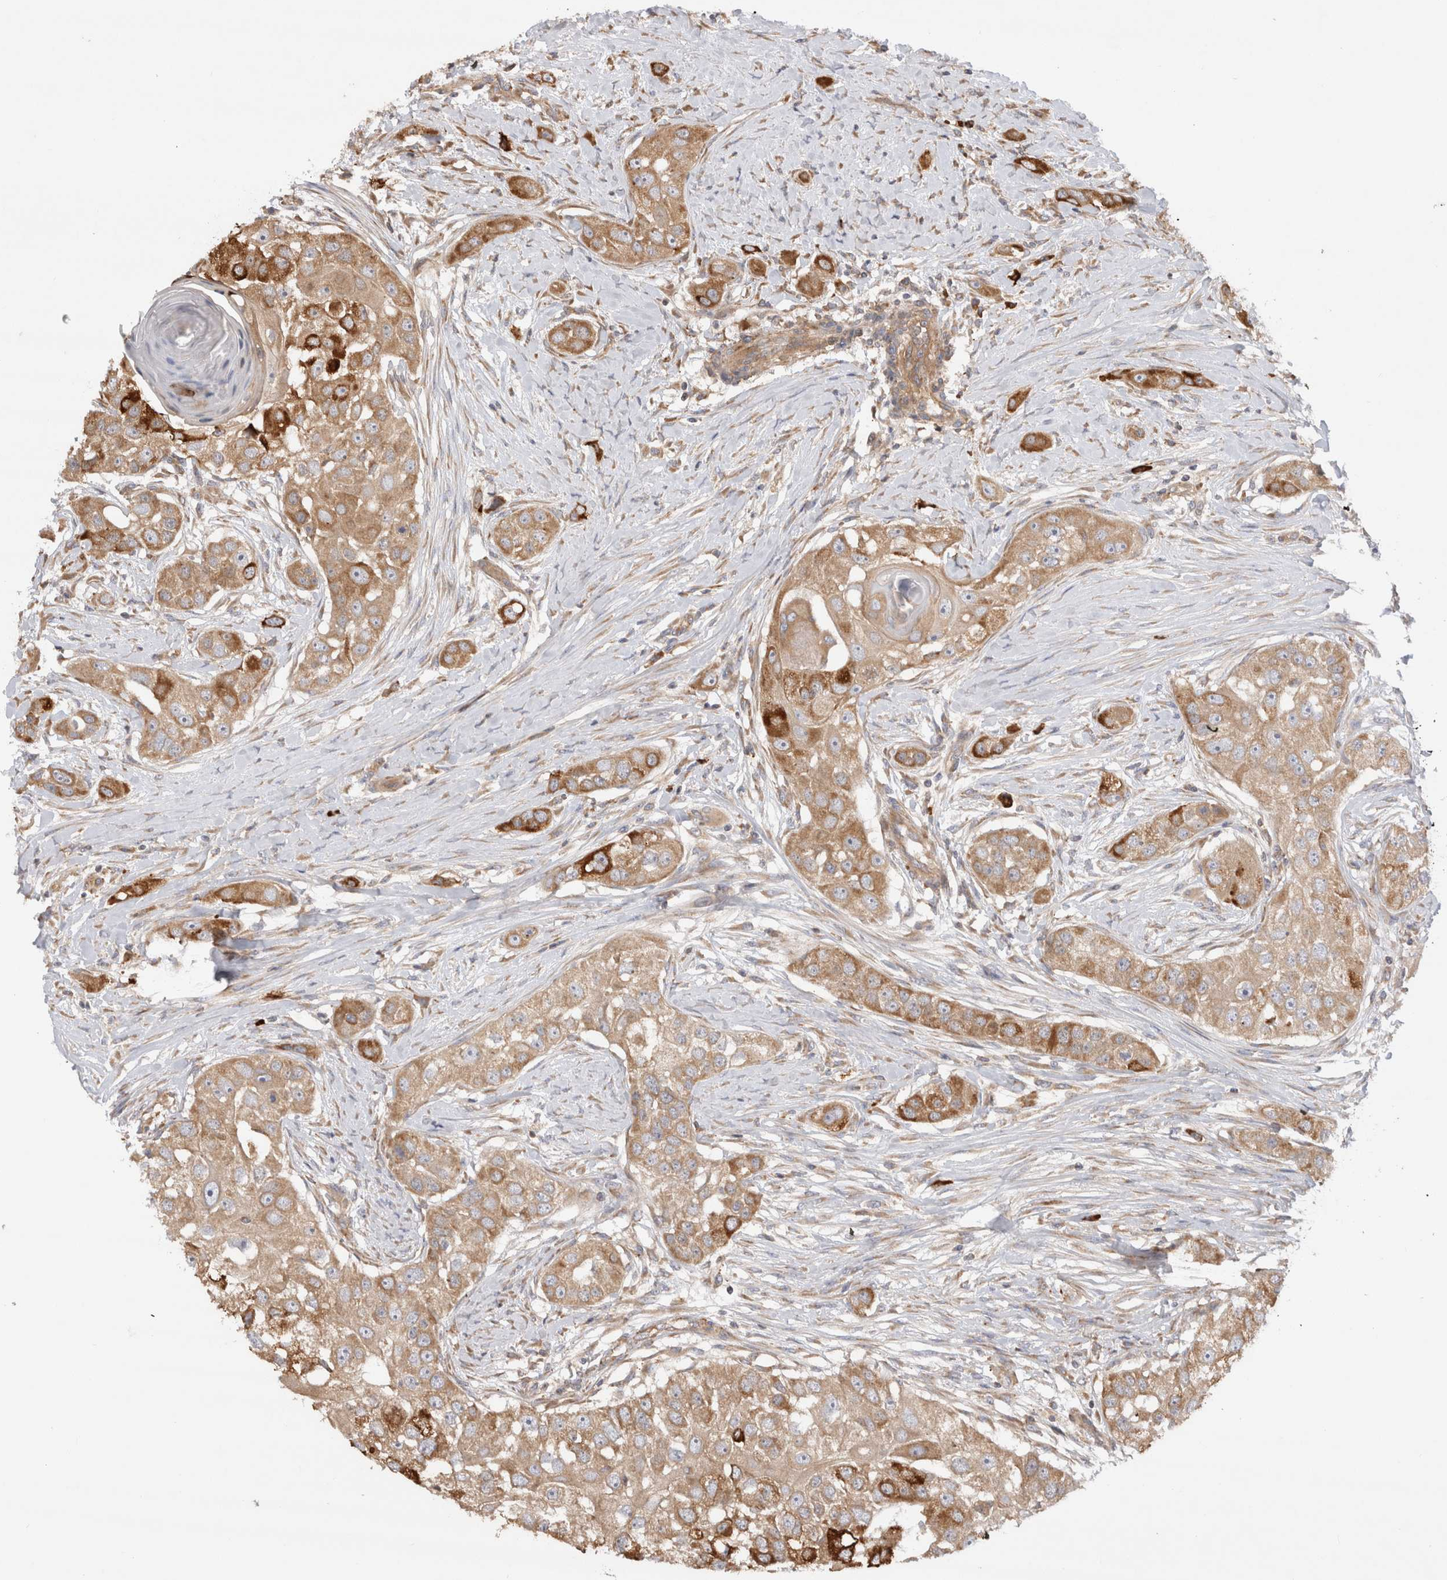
{"staining": {"intensity": "moderate", "quantity": "<25%", "location": "cytoplasmic/membranous"}, "tissue": "head and neck cancer", "cell_type": "Tumor cells", "image_type": "cancer", "snomed": [{"axis": "morphology", "description": "Normal tissue, NOS"}, {"axis": "morphology", "description": "Squamous cell carcinoma, NOS"}, {"axis": "topography", "description": "Skeletal muscle"}, {"axis": "topography", "description": "Head-Neck"}], "caption": "An IHC micrograph of neoplastic tissue is shown. Protein staining in brown highlights moderate cytoplasmic/membranous positivity in head and neck cancer within tumor cells.", "gene": "PDCD10", "patient": {"sex": "male", "age": 51}}